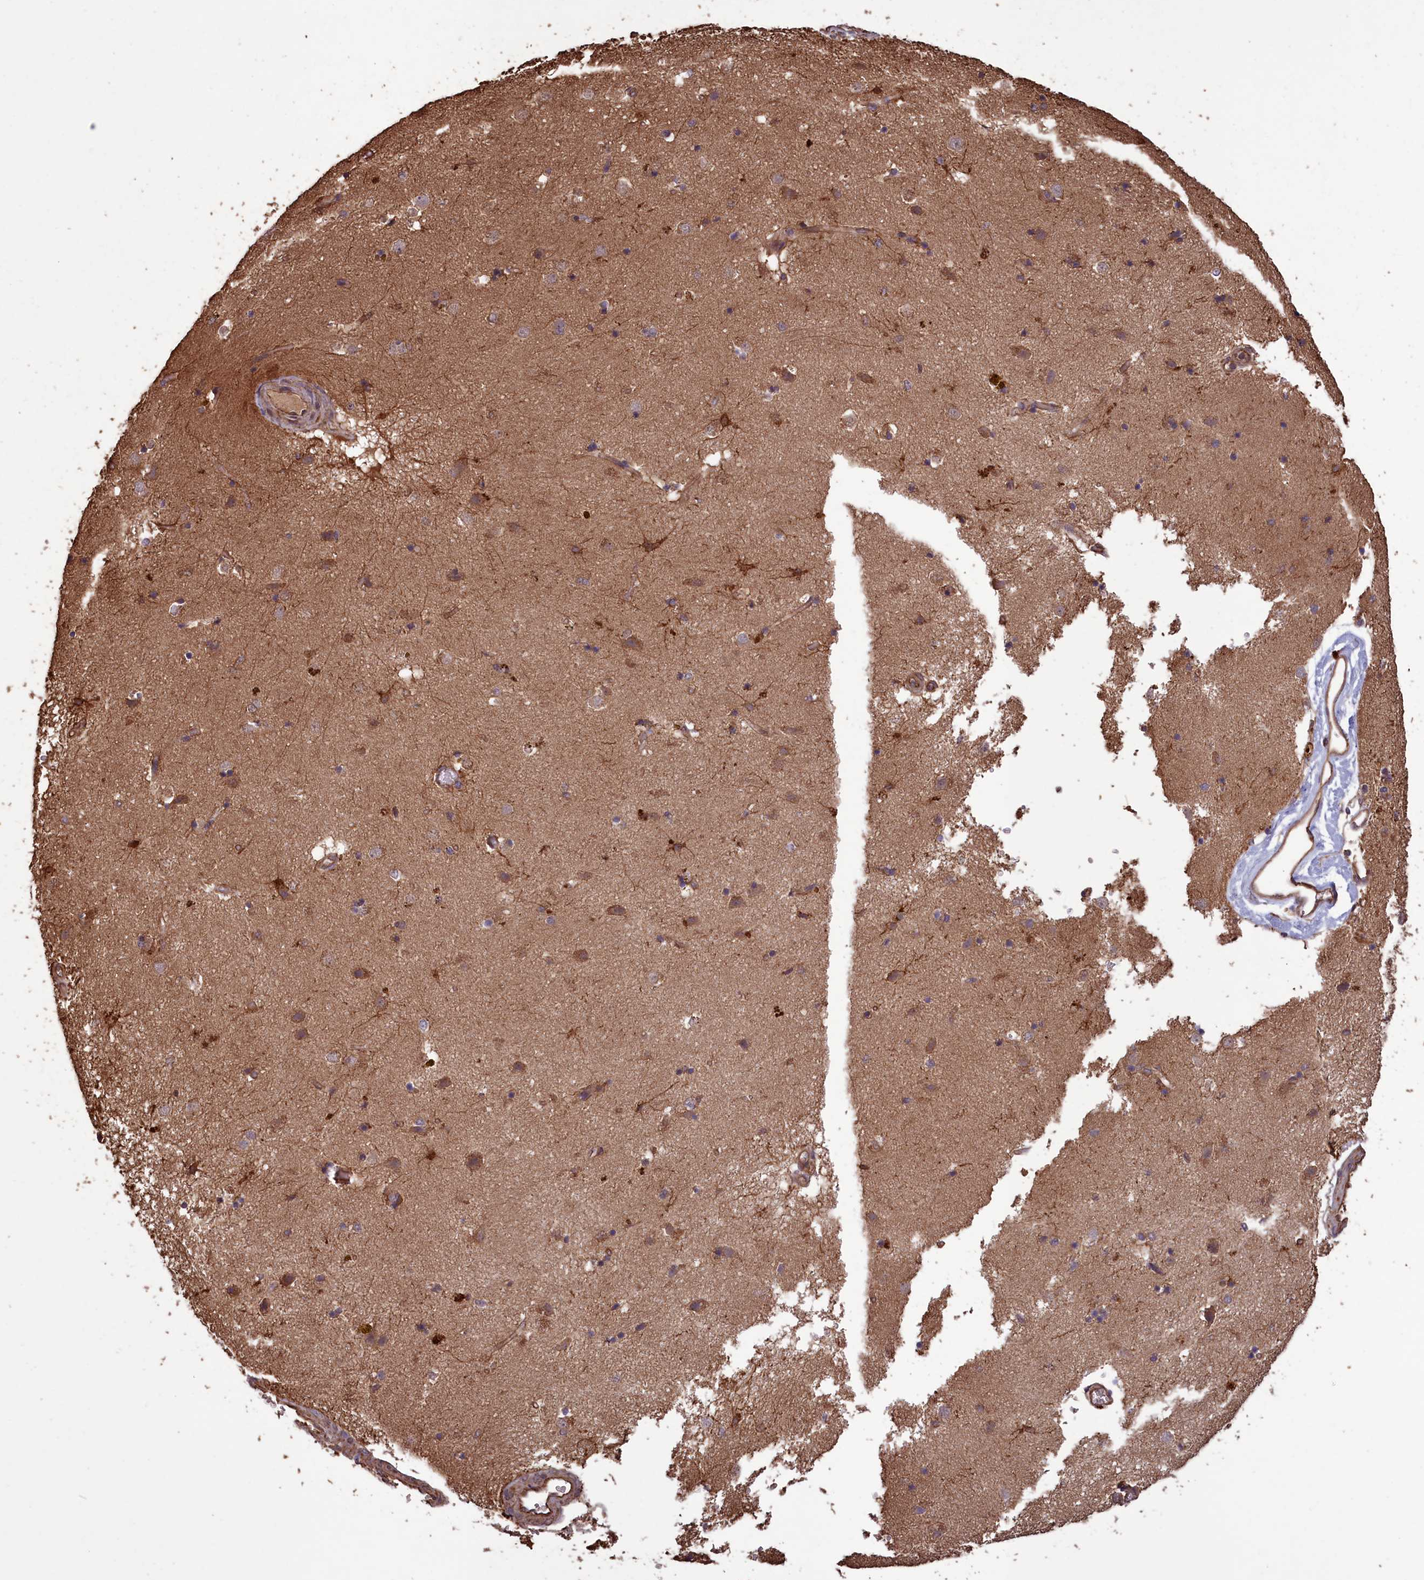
{"staining": {"intensity": "moderate", "quantity": "<25%", "location": "cytoplasmic/membranous"}, "tissue": "caudate", "cell_type": "Glial cells", "image_type": "normal", "snomed": [{"axis": "morphology", "description": "Normal tissue, NOS"}, {"axis": "topography", "description": "Lateral ventricle wall"}], "caption": "Approximately <25% of glial cells in benign caudate display moderate cytoplasmic/membranous protein staining as visualized by brown immunohistochemical staining.", "gene": "DAPK3", "patient": {"sex": "male", "age": 70}}